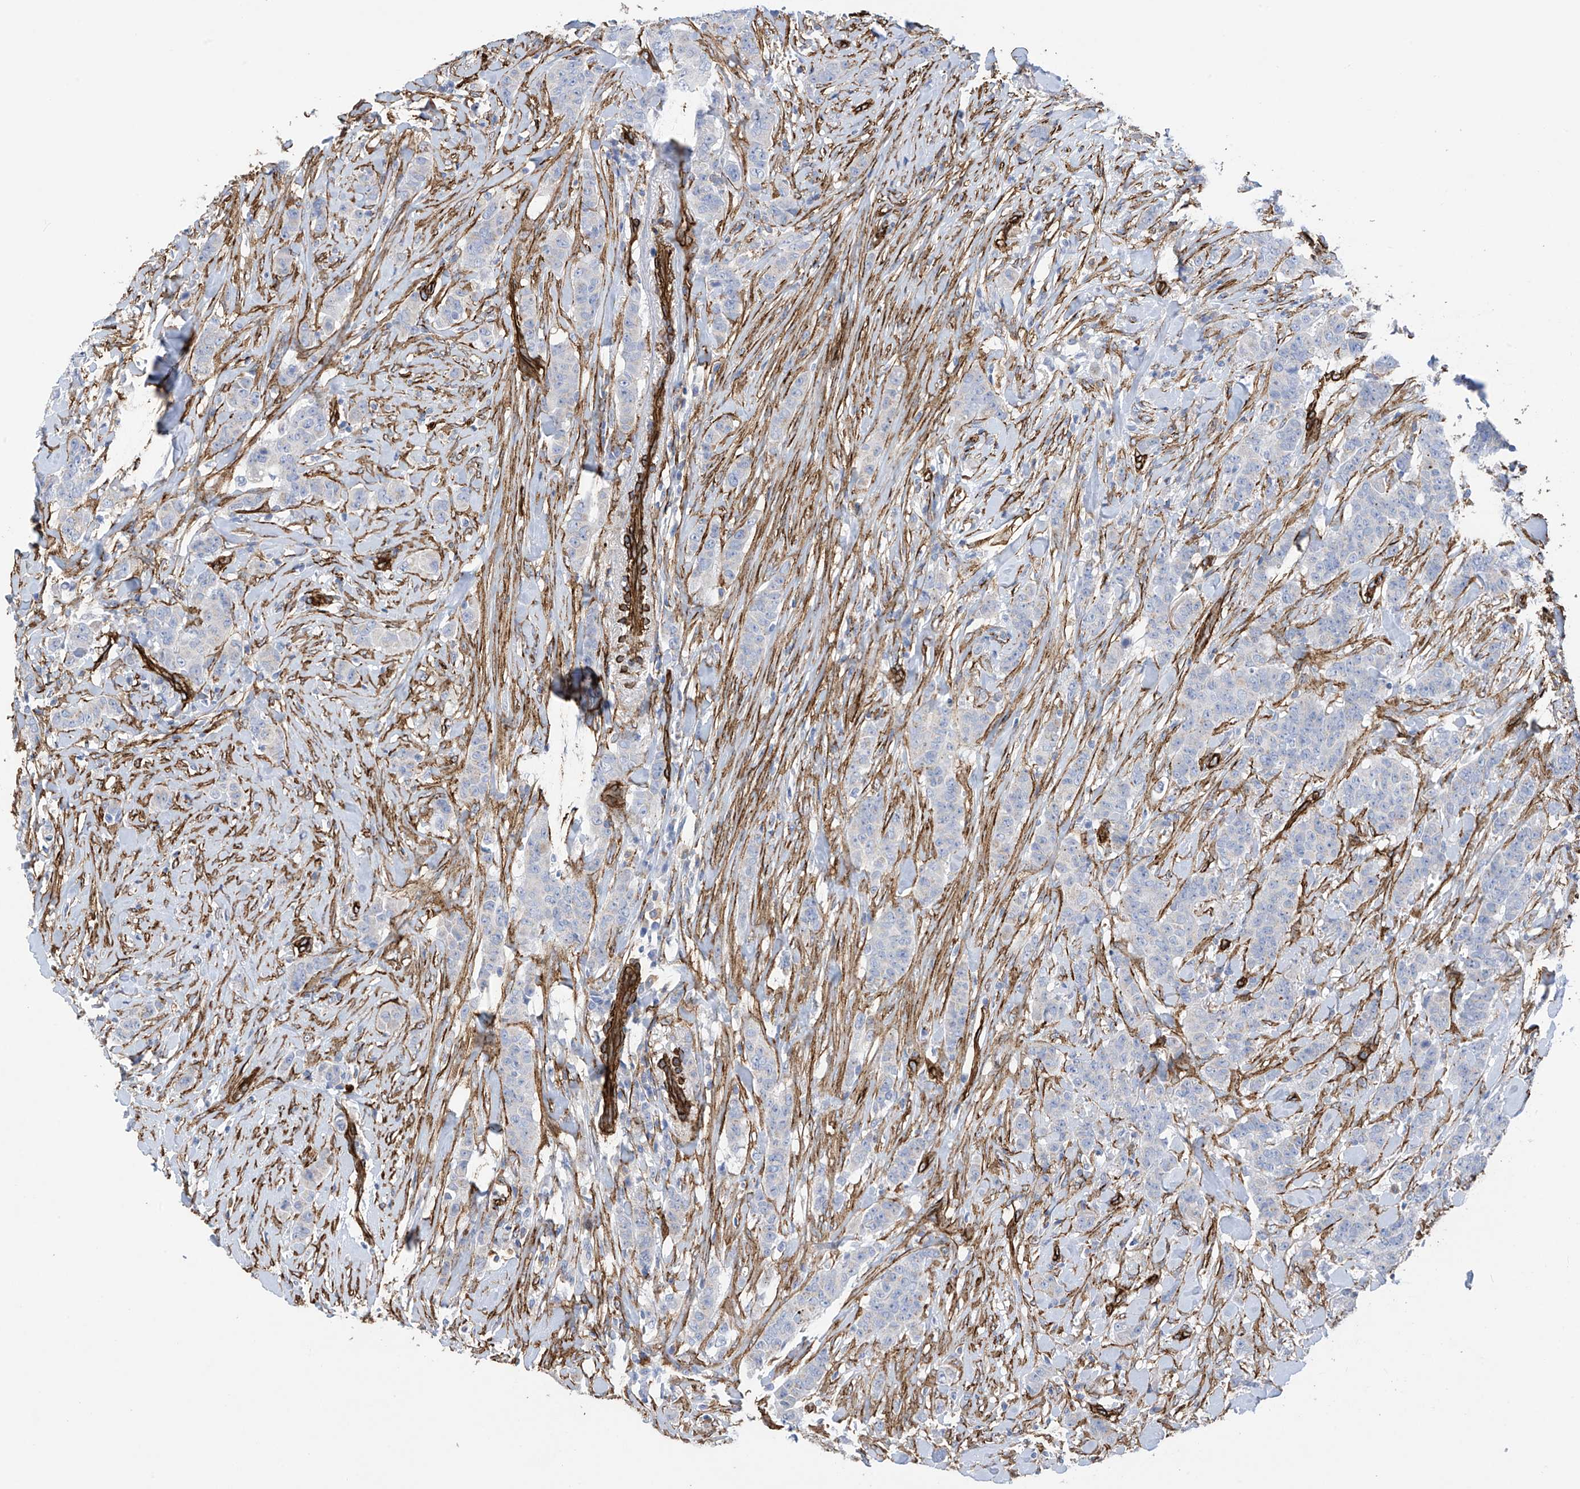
{"staining": {"intensity": "negative", "quantity": "none", "location": "none"}, "tissue": "breast cancer", "cell_type": "Tumor cells", "image_type": "cancer", "snomed": [{"axis": "morphology", "description": "Duct carcinoma"}, {"axis": "topography", "description": "Breast"}], "caption": "Breast cancer was stained to show a protein in brown. There is no significant positivity in tumor cells.", "gene": "UBTD1", "patient": {"sex": "female", "age": 40}}